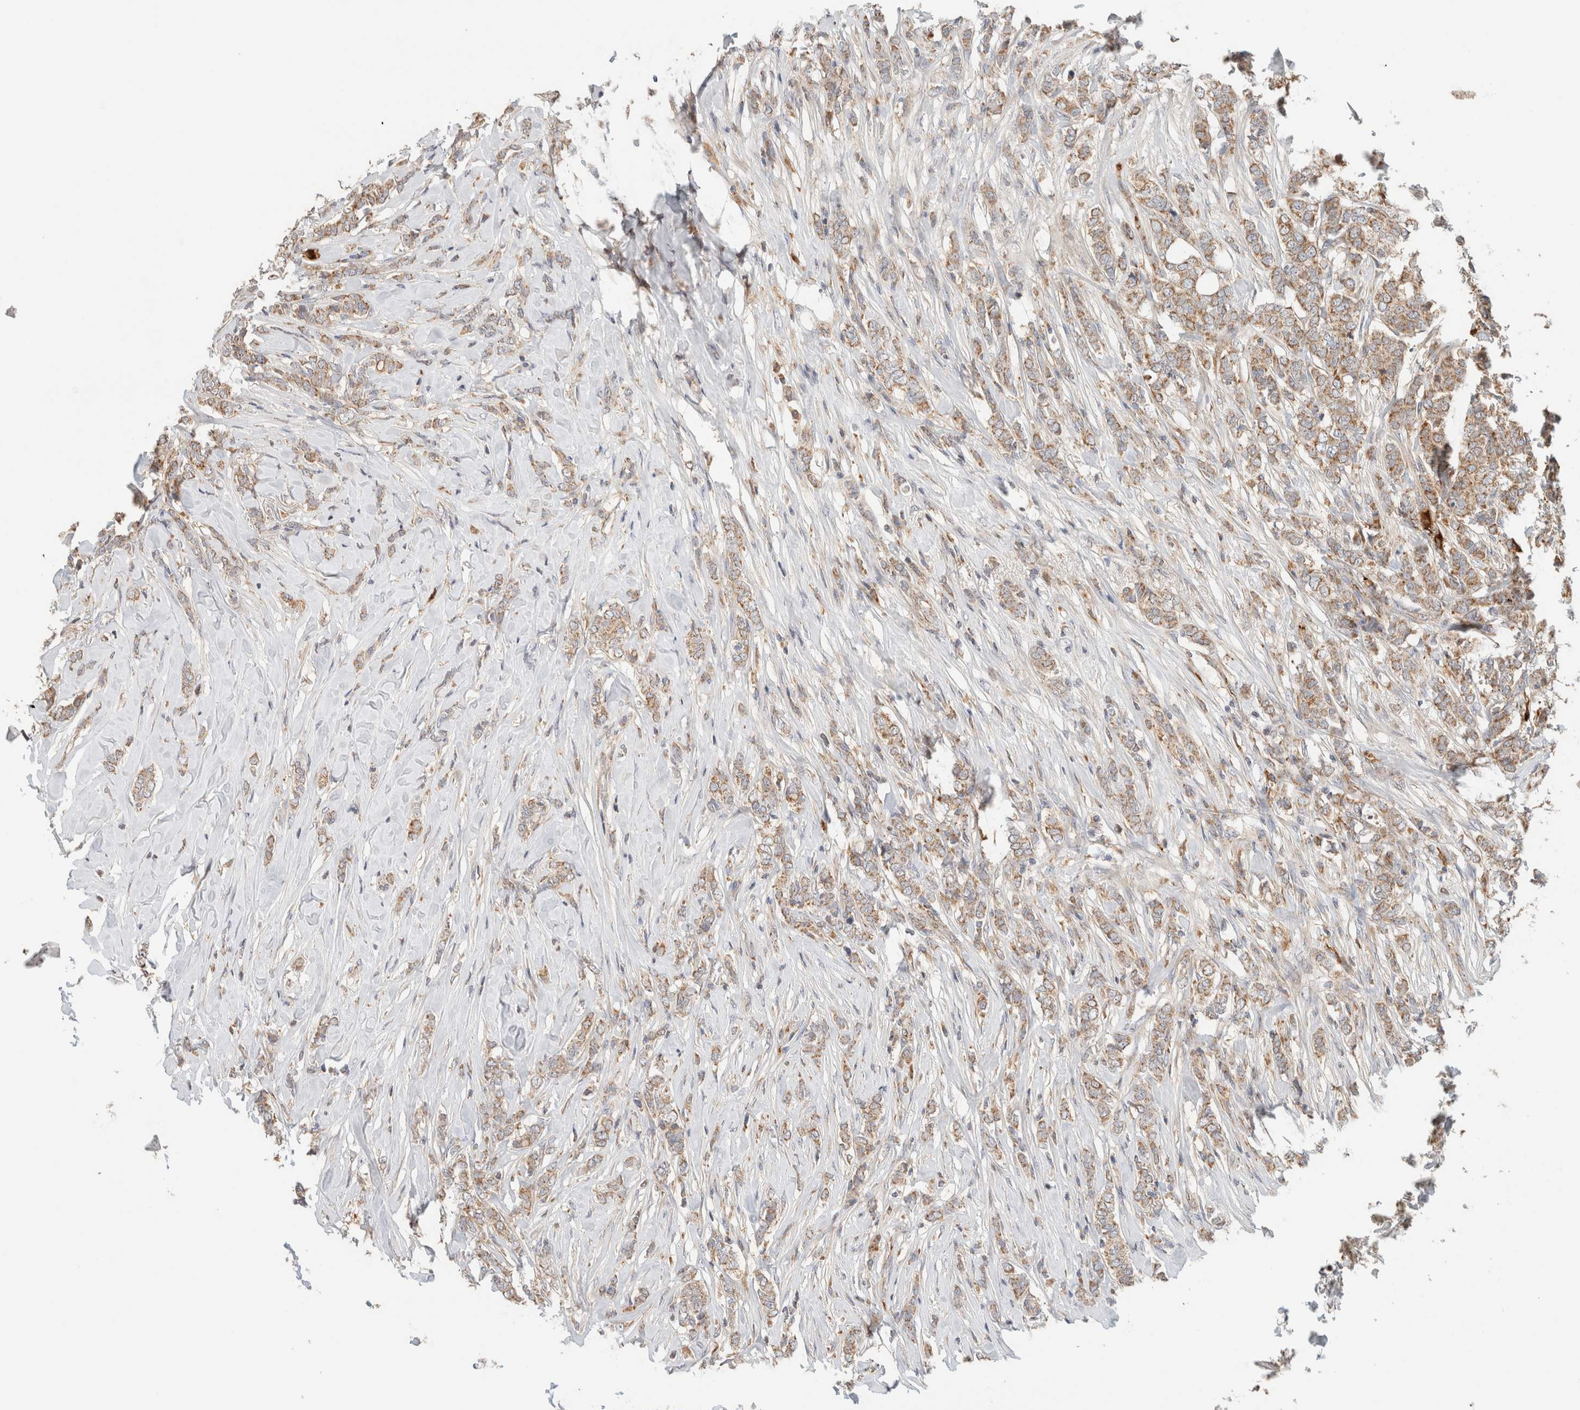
{"staining": {"intensity": "moderate", "quantity": ">75%", "location": "cytoplasmic/membranous"}, "tissue": "breast cancer", "cell_type": "Tumor cells", "image_type": "cancer", "snomed": [{"axis": "morphology", "description": "Lobular carcinoma"}, {"axis": "topography", "description": "Skin"}, {"axis": "topography", "description": "Breast"}], "caption": "The photomicrograph reveals immunohistochemical staining of lobular carcinoma (breast). There is moderate cytoplasmic/membranous staining is seen in approximately >75% of tumor cells. (Brightfield microscopy of DAB IHC at high magnification).", "gene": "MRM3", "patient": {"sex": "female", "age": 46}}